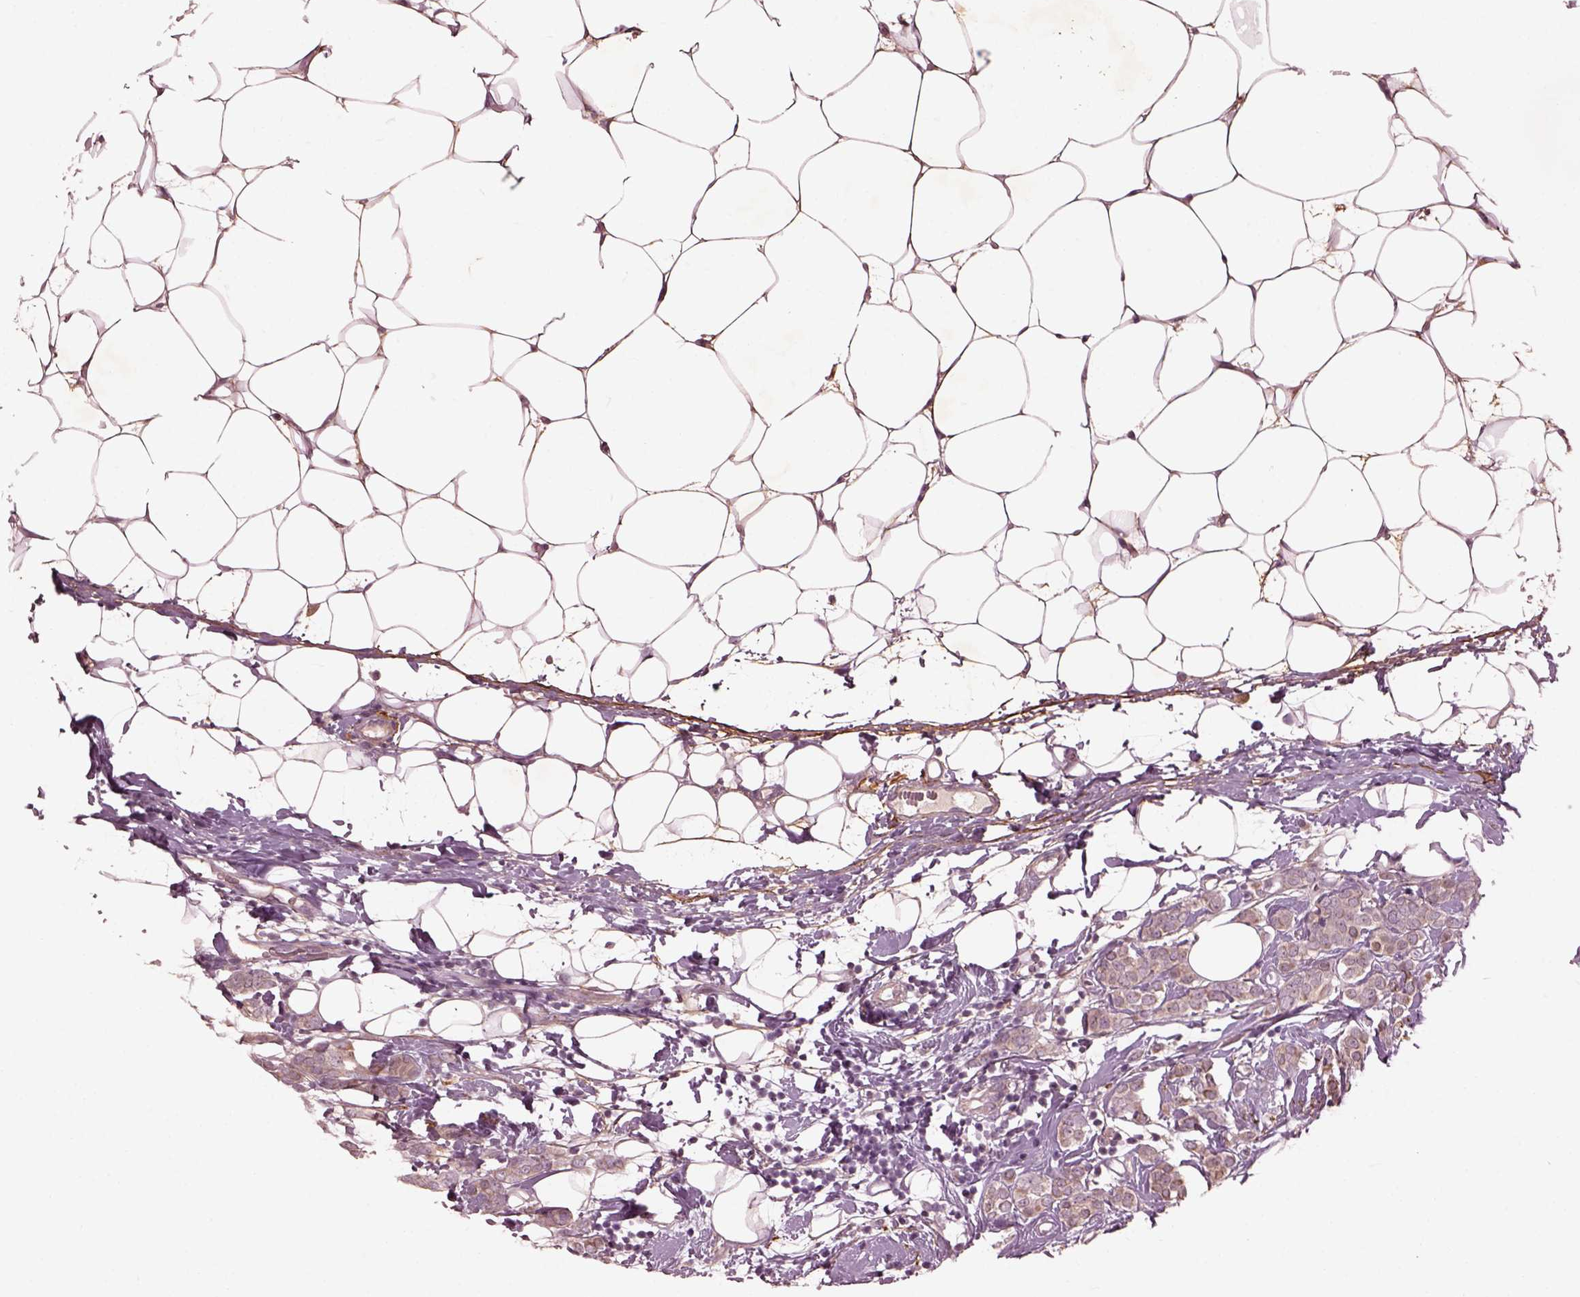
{"staining": {"intensity": "moderate", "quantity": "<25%", "location": "cytoplasmic/membranous"}, "tissue": "breast cancer", "cell_type": "Tumor cells", "image_type": "cancer", "snomed": [{"axis": "morphology", "description": "Lobular carcinoma"}, {"axis": "topography", "description": "Breast"}], "caption": "Tumor cells show low levels of moderate cytoplasmic/membranous expression in approximately <25% of cells in human breast lobular carcinoma.", "gene": "EFEMP1", "patient": {"sex": "female", "age": 49}}